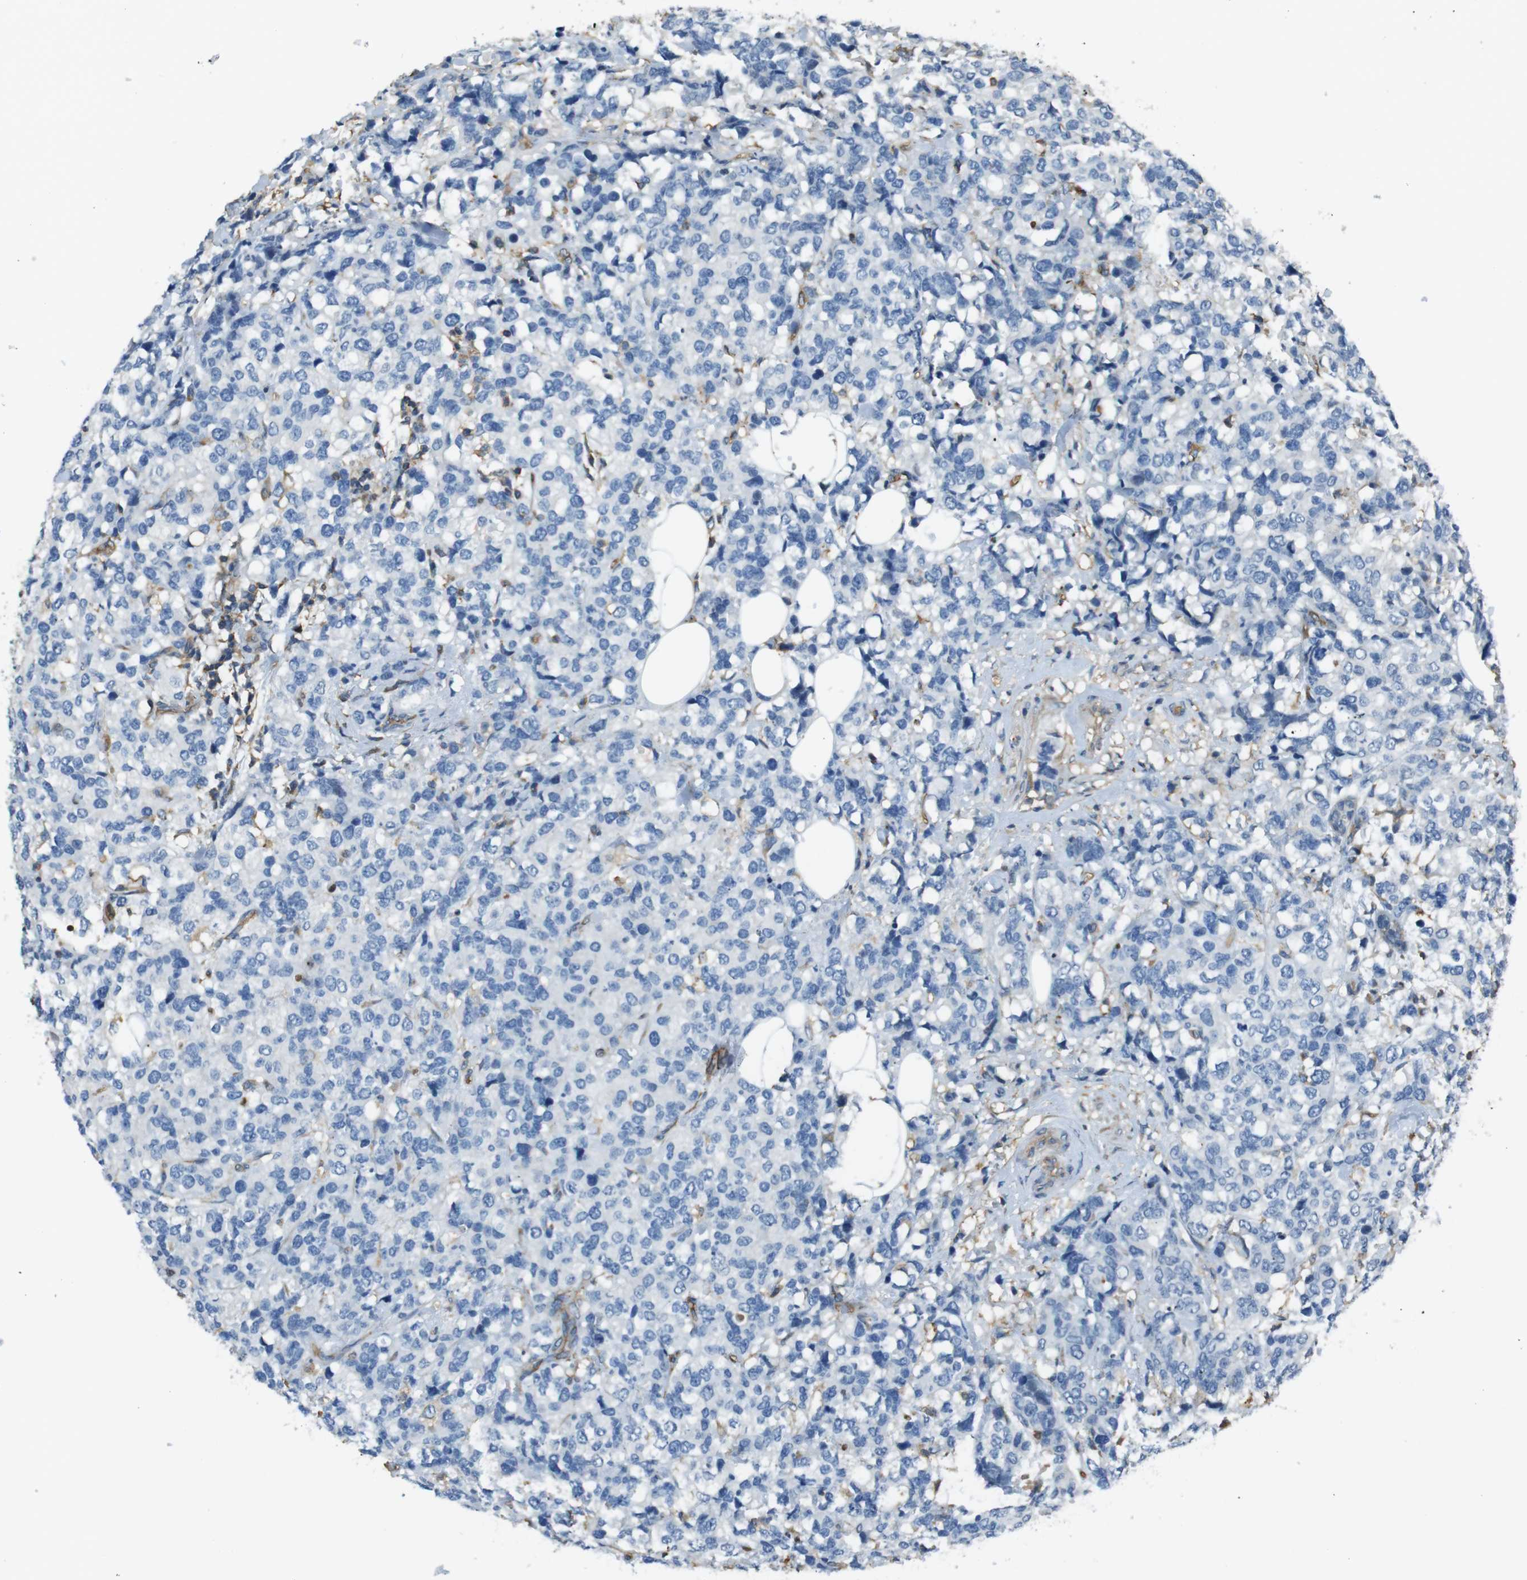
{"staining": {"intensity": "negative", "quantity": "none", "location": "none"}, "tissue": "breast cancer", "cell_type": "Tumor cells", "image_type": "cancer", "snomed": [{"axis": "morphology", "description": "Lobular carcinoma"}, {"axis": "topography", "description": "Breast"}], "caption": "Histopathology image shows no significant protein staining in tumor cells of lobular carcinoma (breast). (Stains: DAB immunohistochemistry with hematoxylin counter stain, Microscopy: brightfield microscopy at high magnification).", "gene": "FCAR", "patient": {"sex": "female", "age": 59}}